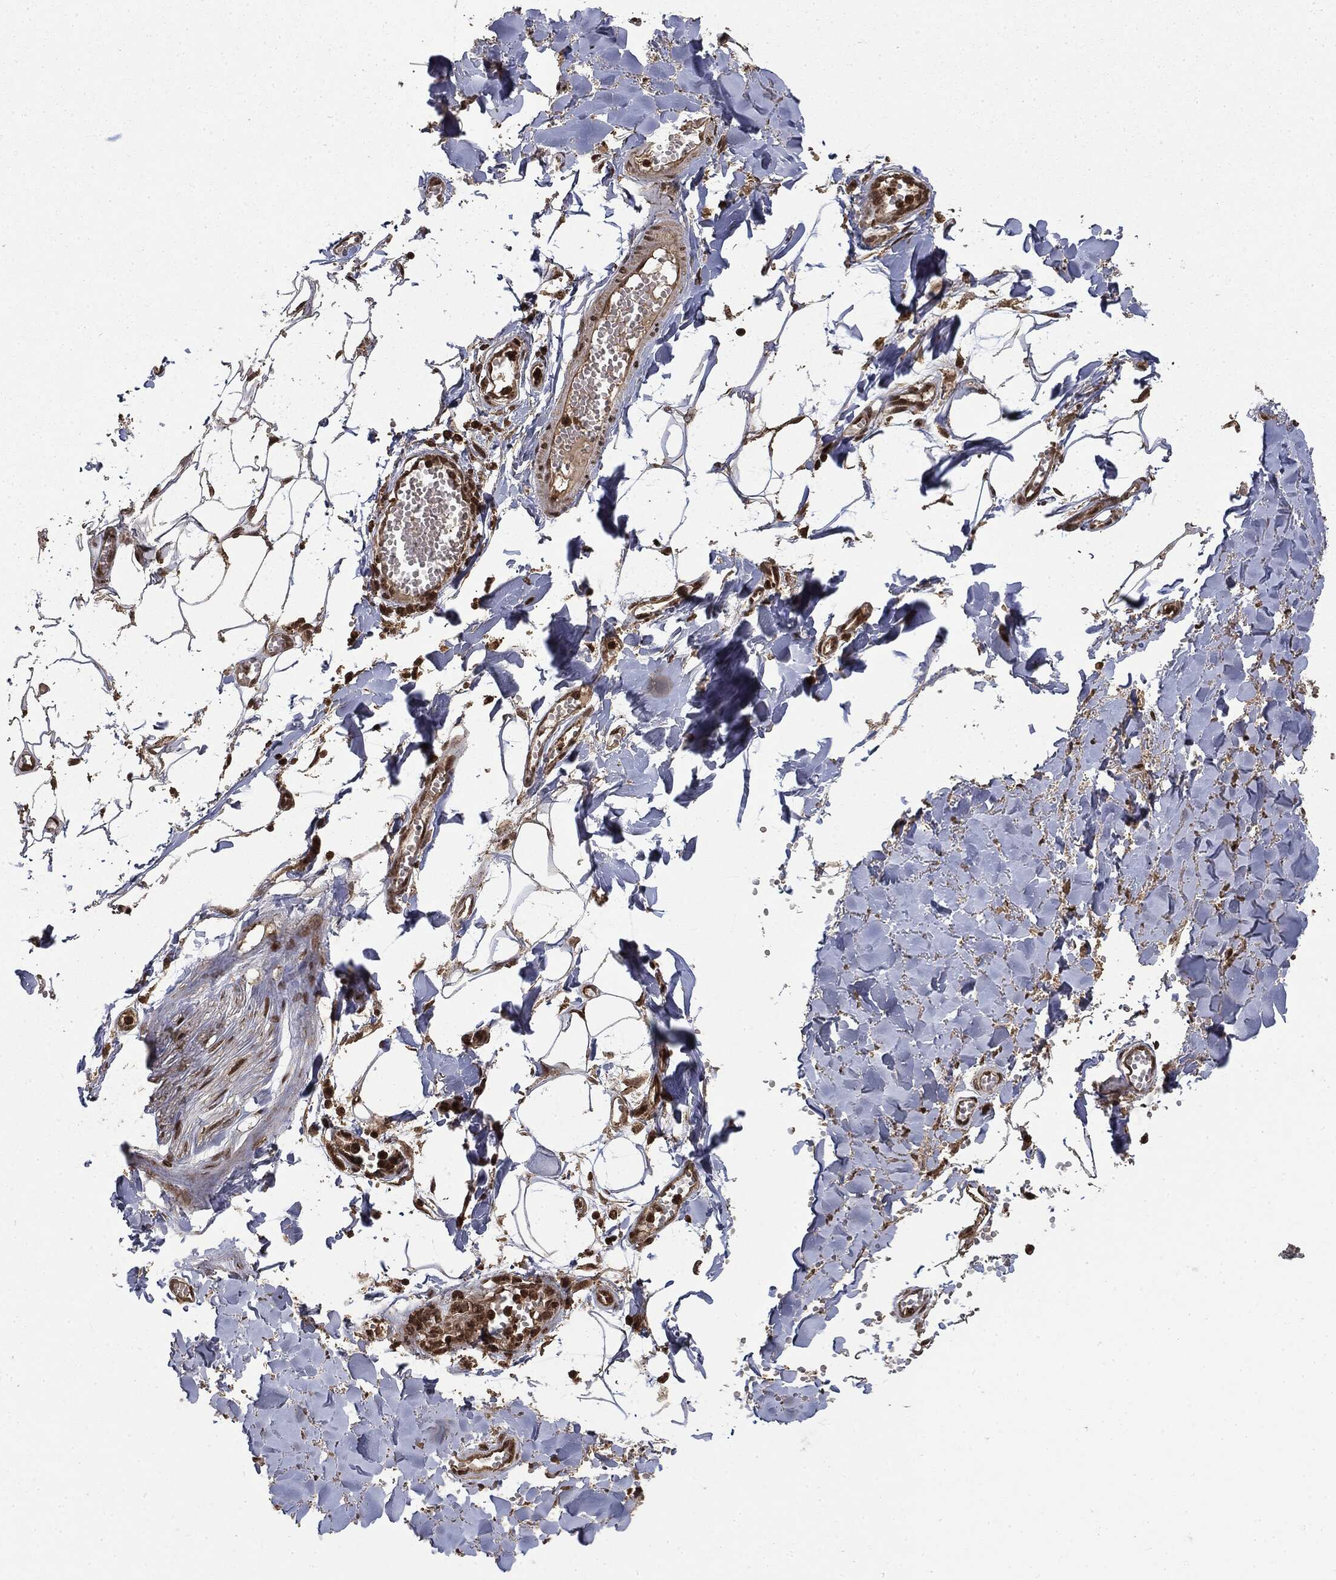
{"staining": {"intensity": "strong", "quantity": ">75%", "location": "nuclear"}, "tissue": "adipose tissue", "cell_type": "Adipocytes", "image_type": "normal", "snomed": [{"axis": "morphology", "description": "Normal tissue, NOS"}, {"axis": "morphology", "description": "Squamous cell carcinoma, NOS"}, {"axis": "topography", "description": "Cartilage tissue"}, {"axis": "topography", "description": "Lung"}], "caption": "The image shows immunohistochemical staining of normal adipose tissue. There is strong nuclear positivity is present in about >75% of adipocytes.", "gene": "CTDP1", "patient": {"sex": "male", "age": 66}}